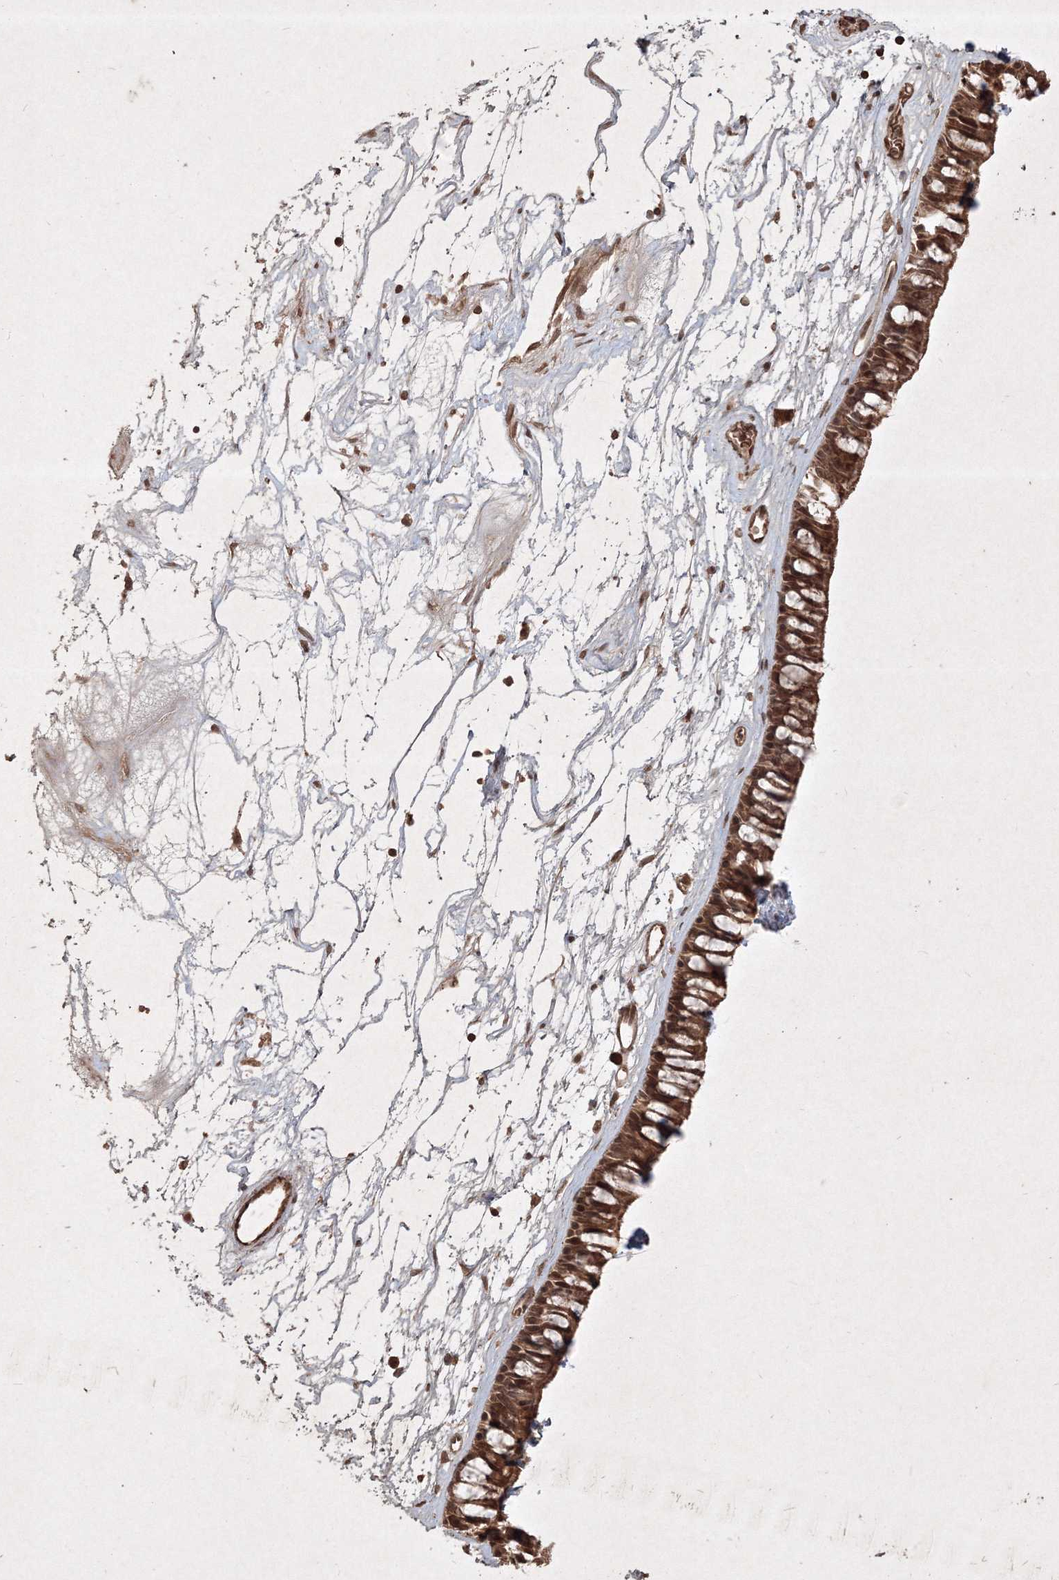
{"staining": {"intensity": "moderate", "quantity": ">75%", "location": "cytoplasmic/membranous,nuclear"}, "tissue": "nasopharynx", "cell_type": "Respiratory epithelial cells", "image_type": "normal", "snomed": [{"axis": "morphology", "description": "Normal tissue, NOS"}, {"axis": "topography", "description": "Nasopharynx"}], "caption": "This is an image of immunohistochemistry staining of unremarkable nasopharynx, which shows moderate expression in the cytoplasmic/membranous,nuclear of respiratory epithelial cells.", "gene": "PELI3", "patient": {"sex": "male", "age": 64}}